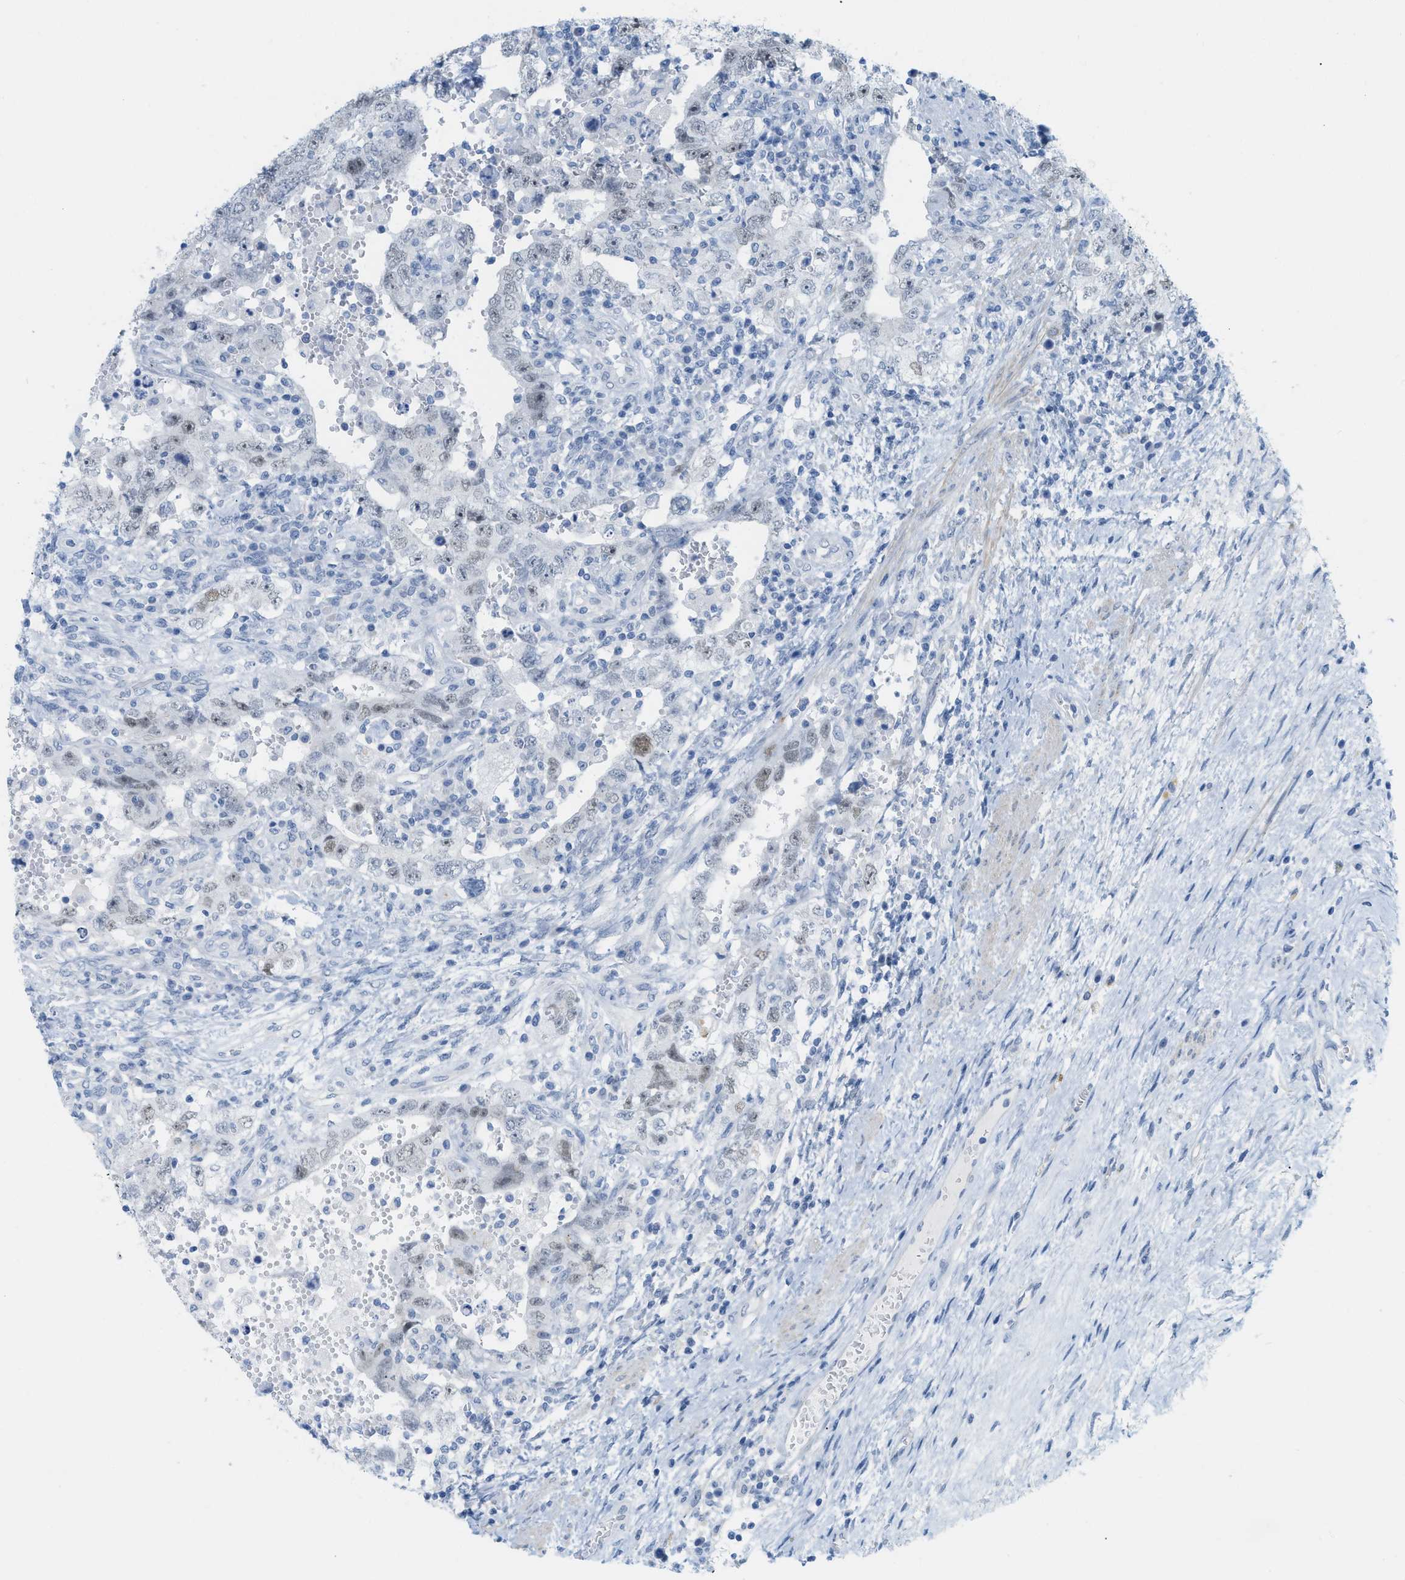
{"staining": {"intensity": "moderate", "quantity": "<25%", "location": "nuclear"}, "tissue": "testis cancer", "cell_type": "Tumor cells", "image_type": "cancer", "snomed": [{"axis": "morphology", "description": "Carcinoma, Embryonal, NOS"}, {"axis": "topography", "description": "Testis"}], "caption": "Protein expression analysis of human testis embryonal carcinoma reveals moderate nuclear staining in approximately <25% of tumor cells. (DAB (3,3'-diaminobenzidine) IHC with brightfield microscopy, high magnification).", "gene": "HLTF", "patient": {"sex": "male", "age": 26}}